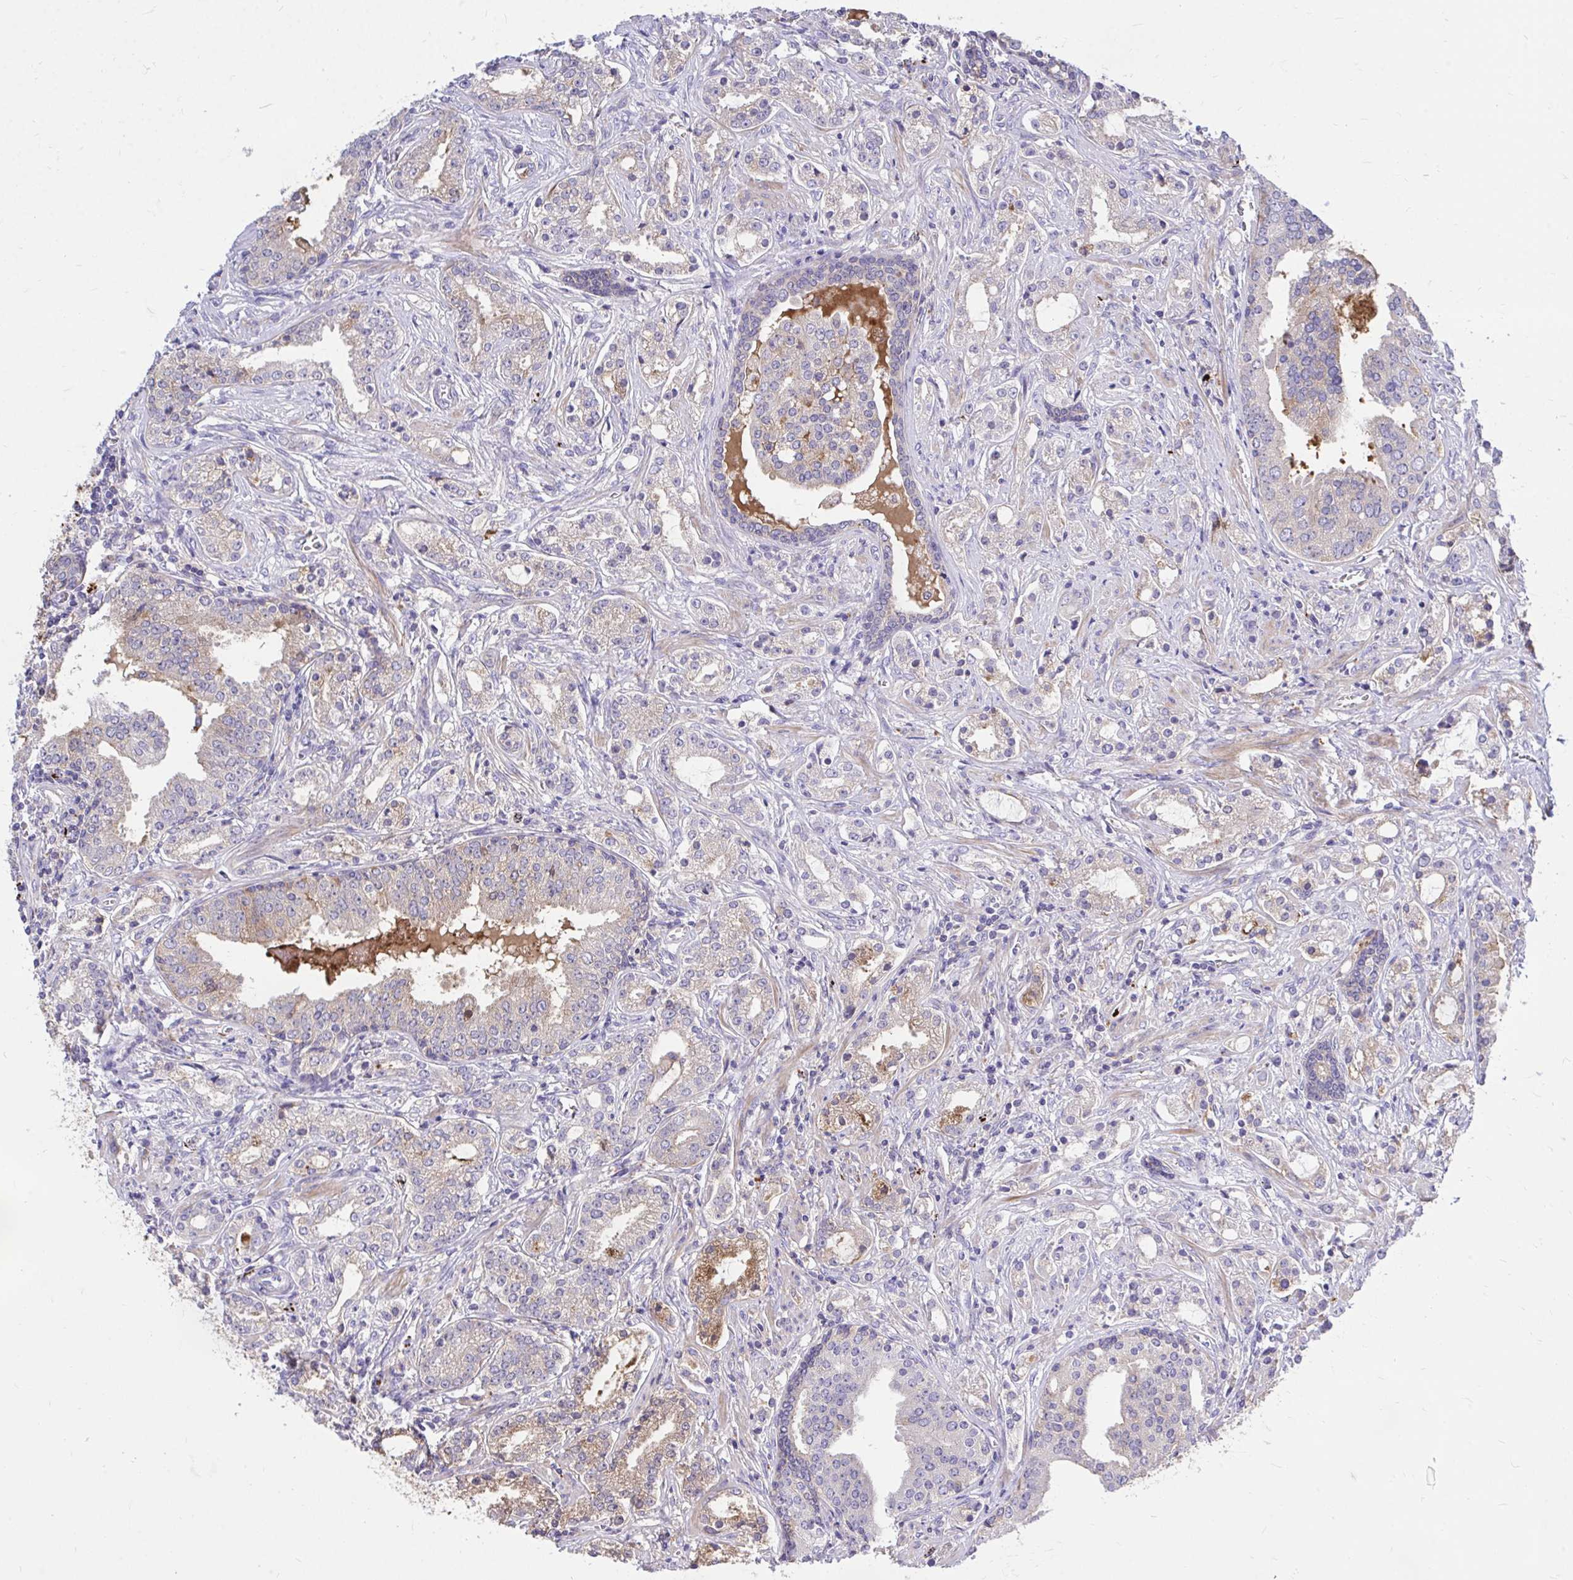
{"staining": {"intensity": "moderate", "quantity": "<25%", "location": "cytoplasmic/membranous"}, "tissue": "prostate cancer", "cell_type": "Tumor cells", "image_type": "cancer", "snomed": [{"axis": "morphology", "description": "Adenocarcinoma, Medium grade"}, {"axis": "topography", "description": "Prostate"}], "caption": "High-power microscopy captured an immunohistochemistry micrograph of prostate medium-grade adenocarcinoma, revealing moderate cytoplasmic/membranous expression in approximately <25% of tumor cells. The staining was performed using DAB (3,3'-diaminobenzidine), with brown indicating positive protein expression. Nuclei are stained blue with hematoxylin.", "gene": "TP53I11", "patient": {"sex": "male", "age": 57}}